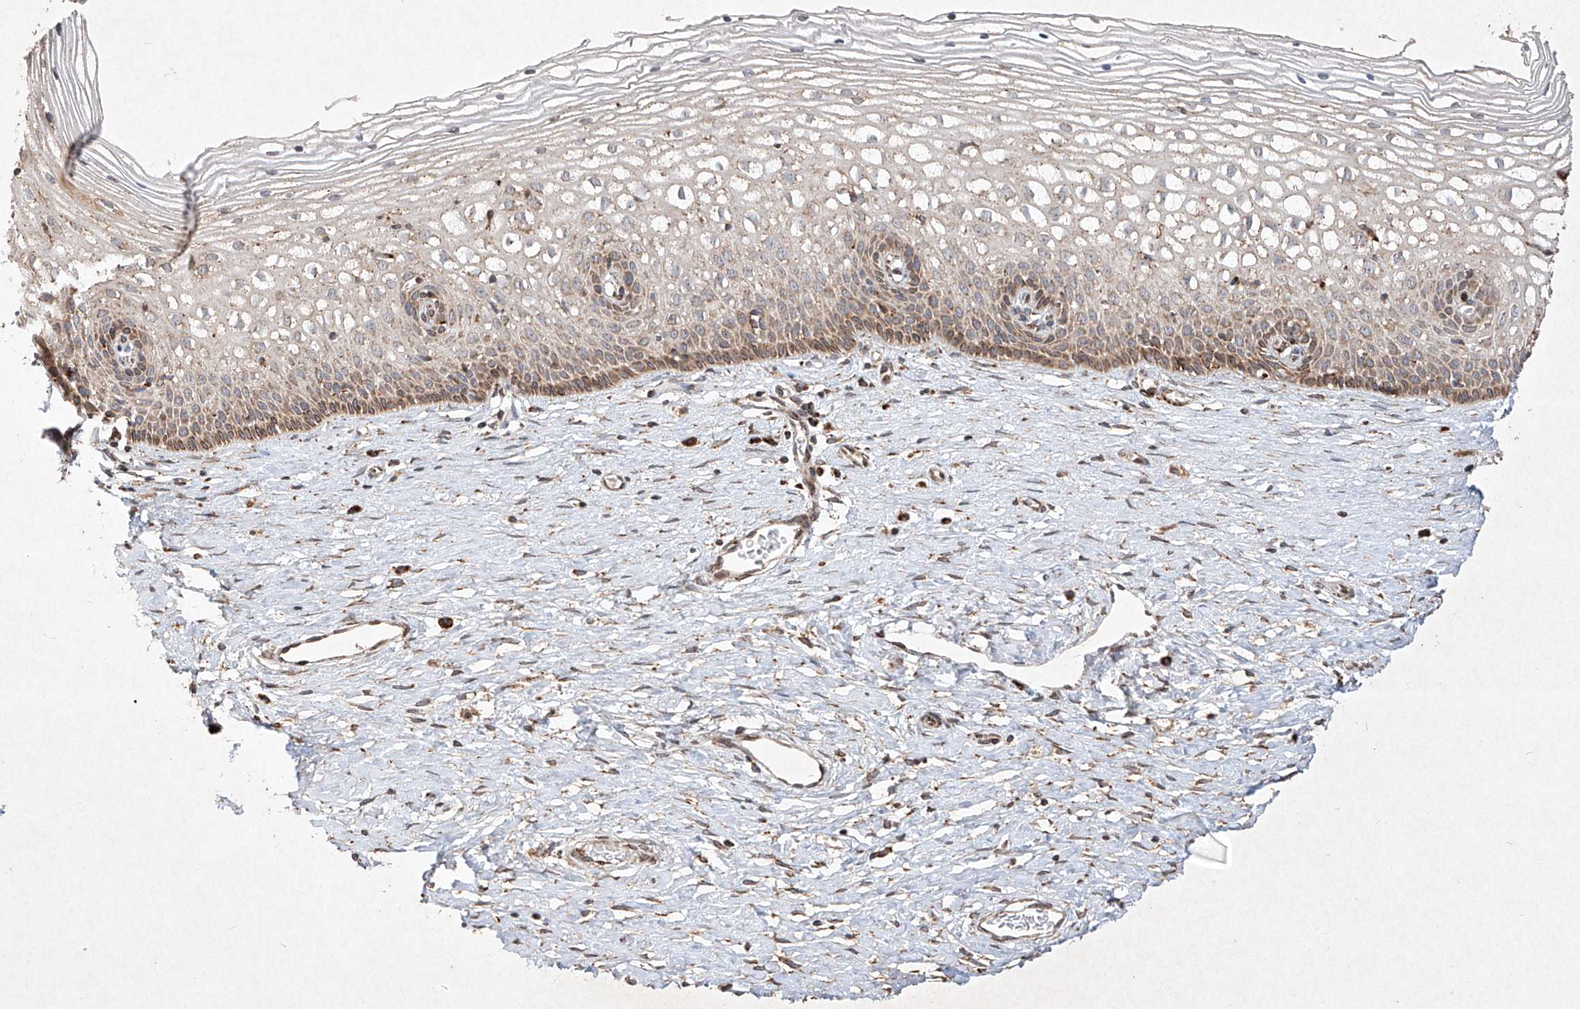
{"staining": {"intensity": "moderate", "quantity": ">75%", "location": "cytoplasmic/membranous"}, "tissue": "cervix", "cell_type": "Glandular cells", "image_type": "normal", "snomed": [{"axis": "morphology", "description": "Normal tissue, NOS"}, {"axis": "topography", "description": "Cervix"}], "caption": "Cervix stained with immunohistochemistry demonstrates moderate cytoplasmic/membranous expression in about >75% of glandular cells. (IHC, brightfield microscopy, high magnification).", "gene": "SEMA3B", "patient": {"sex": "female", "age": 33}}